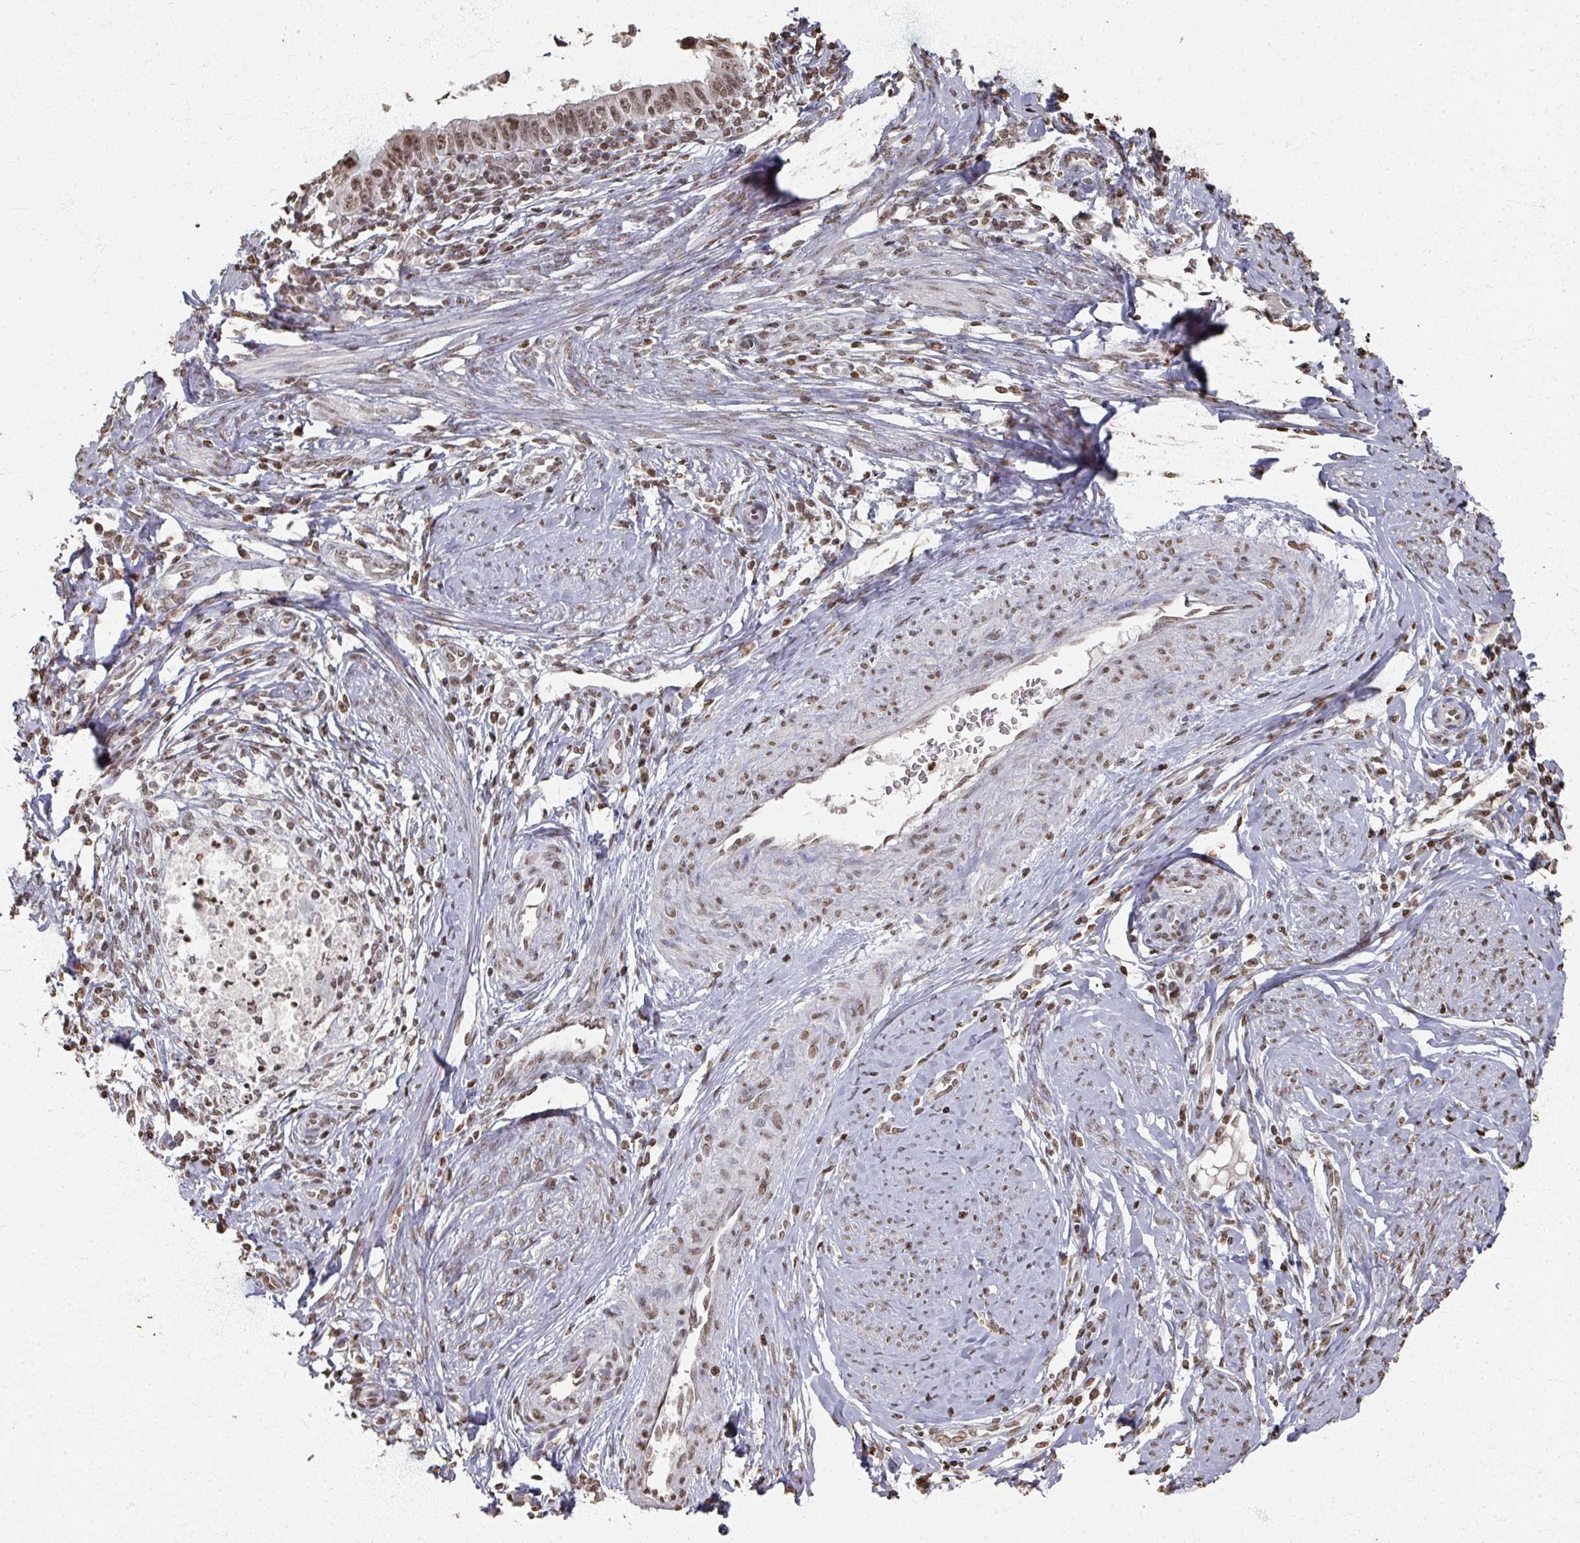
{"staining": {"intensity": "moderate", "quantity": ">75%", "location": "nuclear"}, "tissue": "cervical cancer", "cell_type": "Tumor cells", "image_type": "cancer", "snomed": [{"axis": "morphology", "description": "Adenocarcinoma, NOS"}, {"axis": "topography", "description": "Cervix"}], "caption": "IHC micrograph of human cervical adenocarcinoma stained for a protein (brown), which displays medium levels of moderate nuclear expression in about >75% of tumor cells.", "gene": "DCUN1D5", "patient": {"sex": "female", "age": 36}}